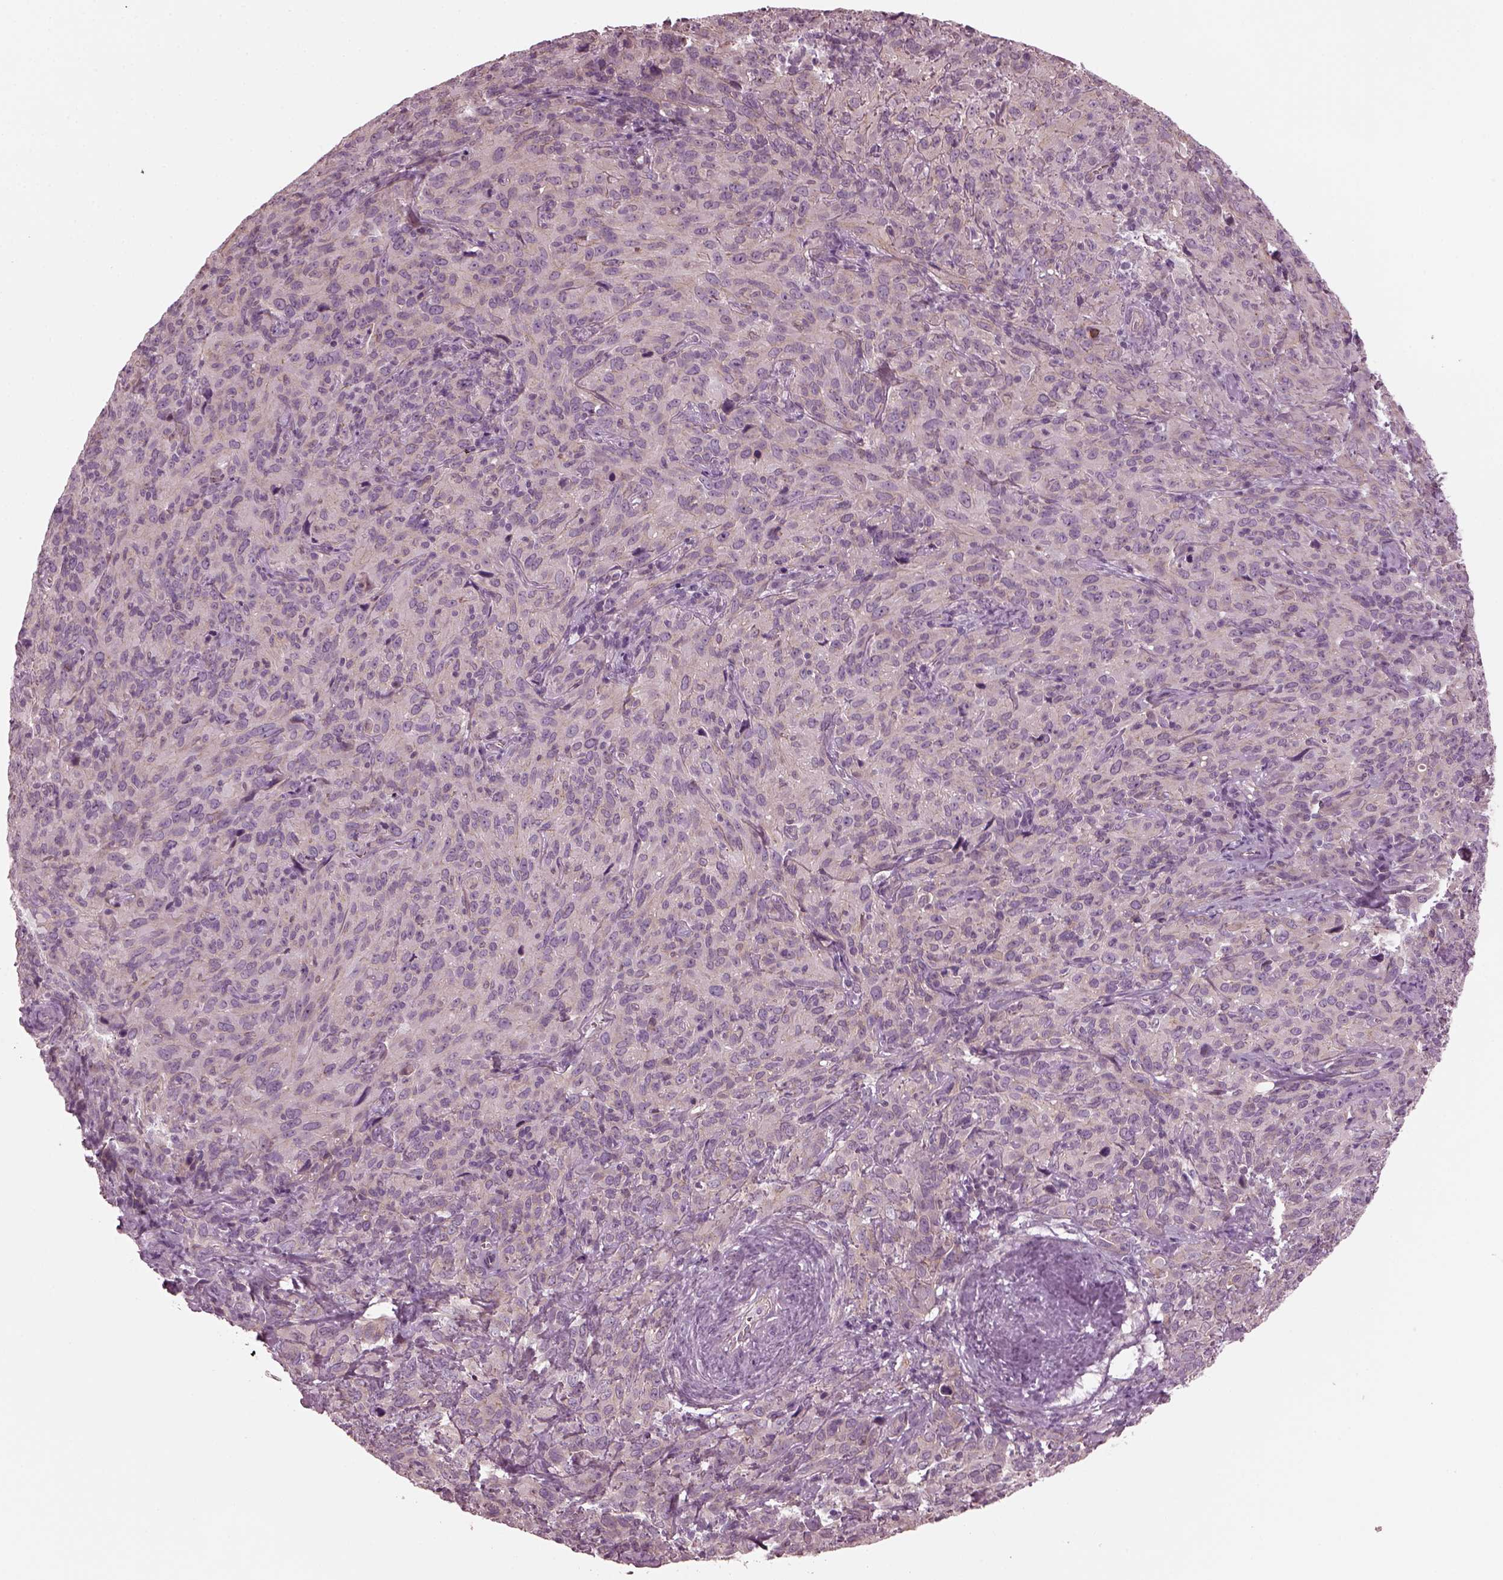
{"staining": {"intensity": "weak", "quantity": "<25%", "location": "cytoplasmic/membranous"}, "tissue": "cervical cancer", "cell_type": "Tumor cells", "image_type": "cancer", "snomed": [{"axis": "morphology", "description": "Squamous cell carcinoma, NOS"}, {"axis": "topography", "description": "Cervix"}], "caption": "Squamous cell carcinoma (cervical) stained for a protein using IHC demonstrates no positivity tumor cells.", "gene": "ODAD1", "patient": {"sex": "female", "age": 51}}